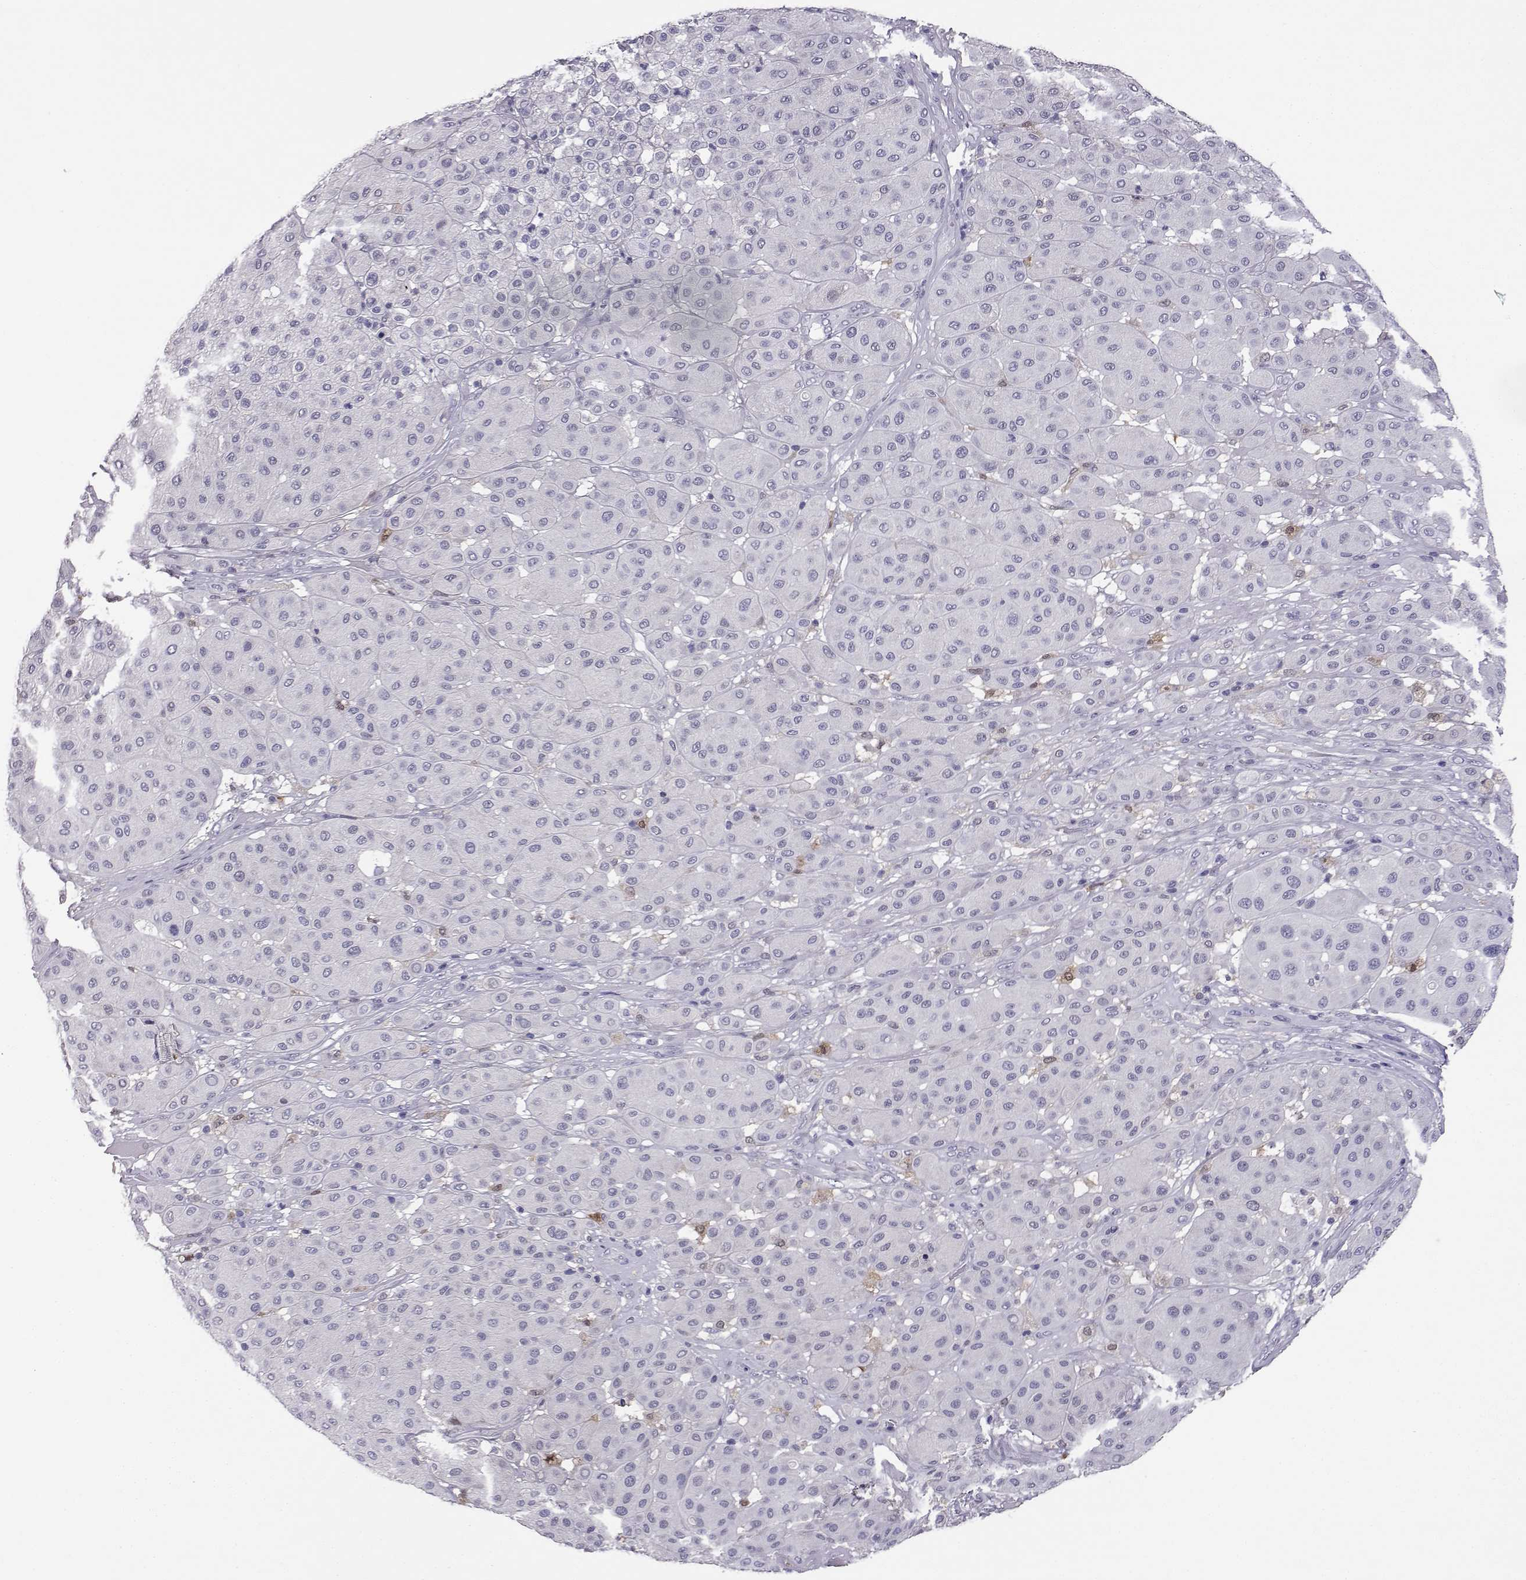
{"staining": {"intensity": "negative", "quantity": "none", "location": "none"}, "tissue": "melanoma", "cell_type": "Tumor cells", "image_type": "cancer", "snomed": [{"axis": "morphology", "description": "Malignant melanoma, Metastatic site"}, {"axis": "topography", "description": "Smooth muscle"}], "caption": "Tumor cells show no significant expression in malignant melanoma (metastatic site).", "gene": "AKR1B1", "patient": {"sex": "male", "age": 41}}